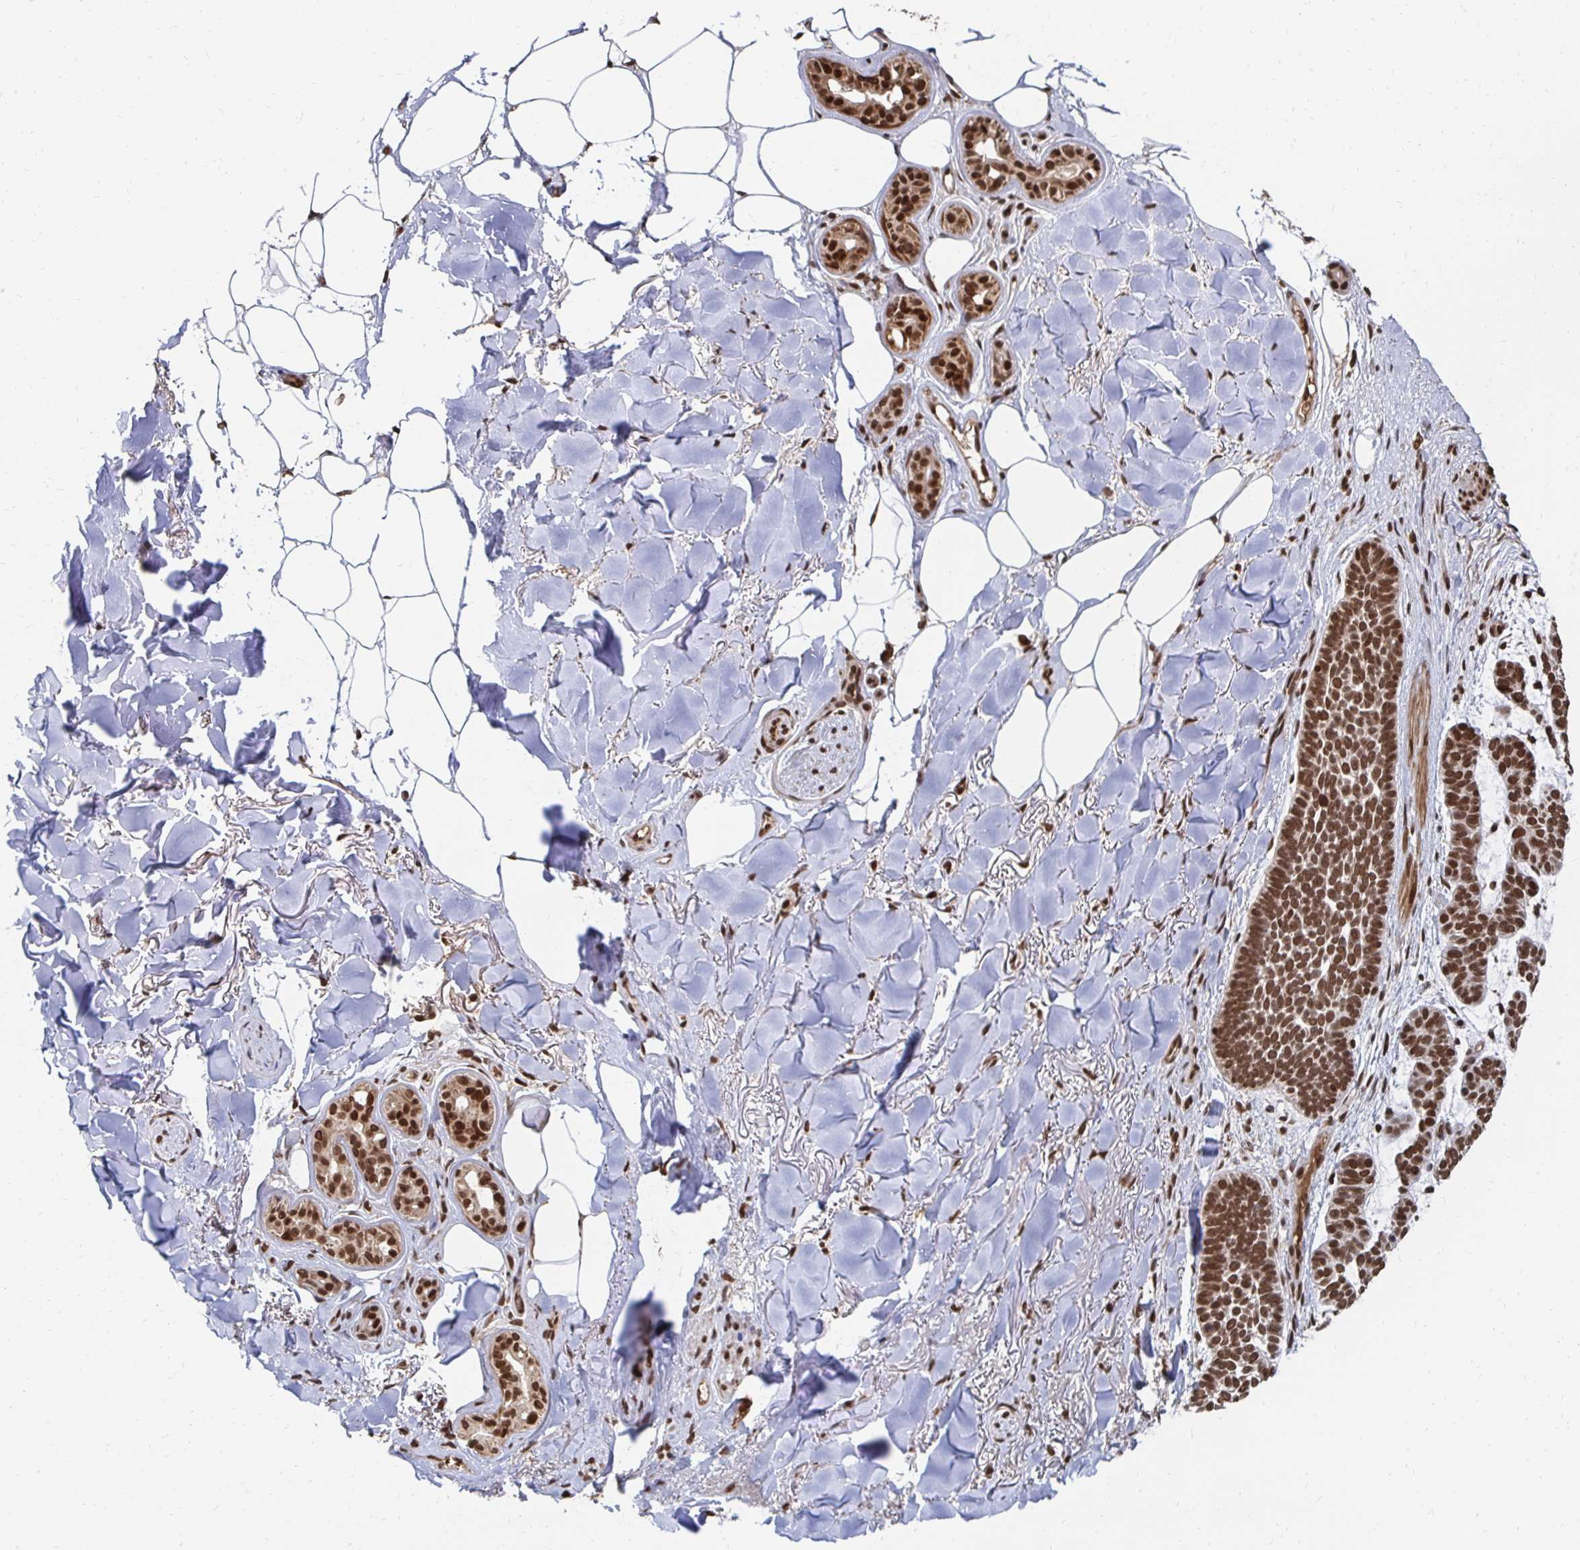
{"staining": {"intensity": "strong", "quantity": ">75%", "location": "nuclear"}, "tissue": "skin cancer", "cell_type": "Tumor cells", "image_type": "cancer", "snomed": [{"axis": "morphology", "description": "Basal cell carcinoma"}, {"axis": "topography", "description": "Skin"}], "caption": "High-magnification brightfield microscopy of skin cancer (basal cell carcinoma) stained with DAB (brown) and counterstained with hematoxylin (blue). tumor cells exhibit strong nuclear positivity is identified in about>75% of cells.", "gene": "GTF3C6", "patient": {"sex": "female", "age": 82}}